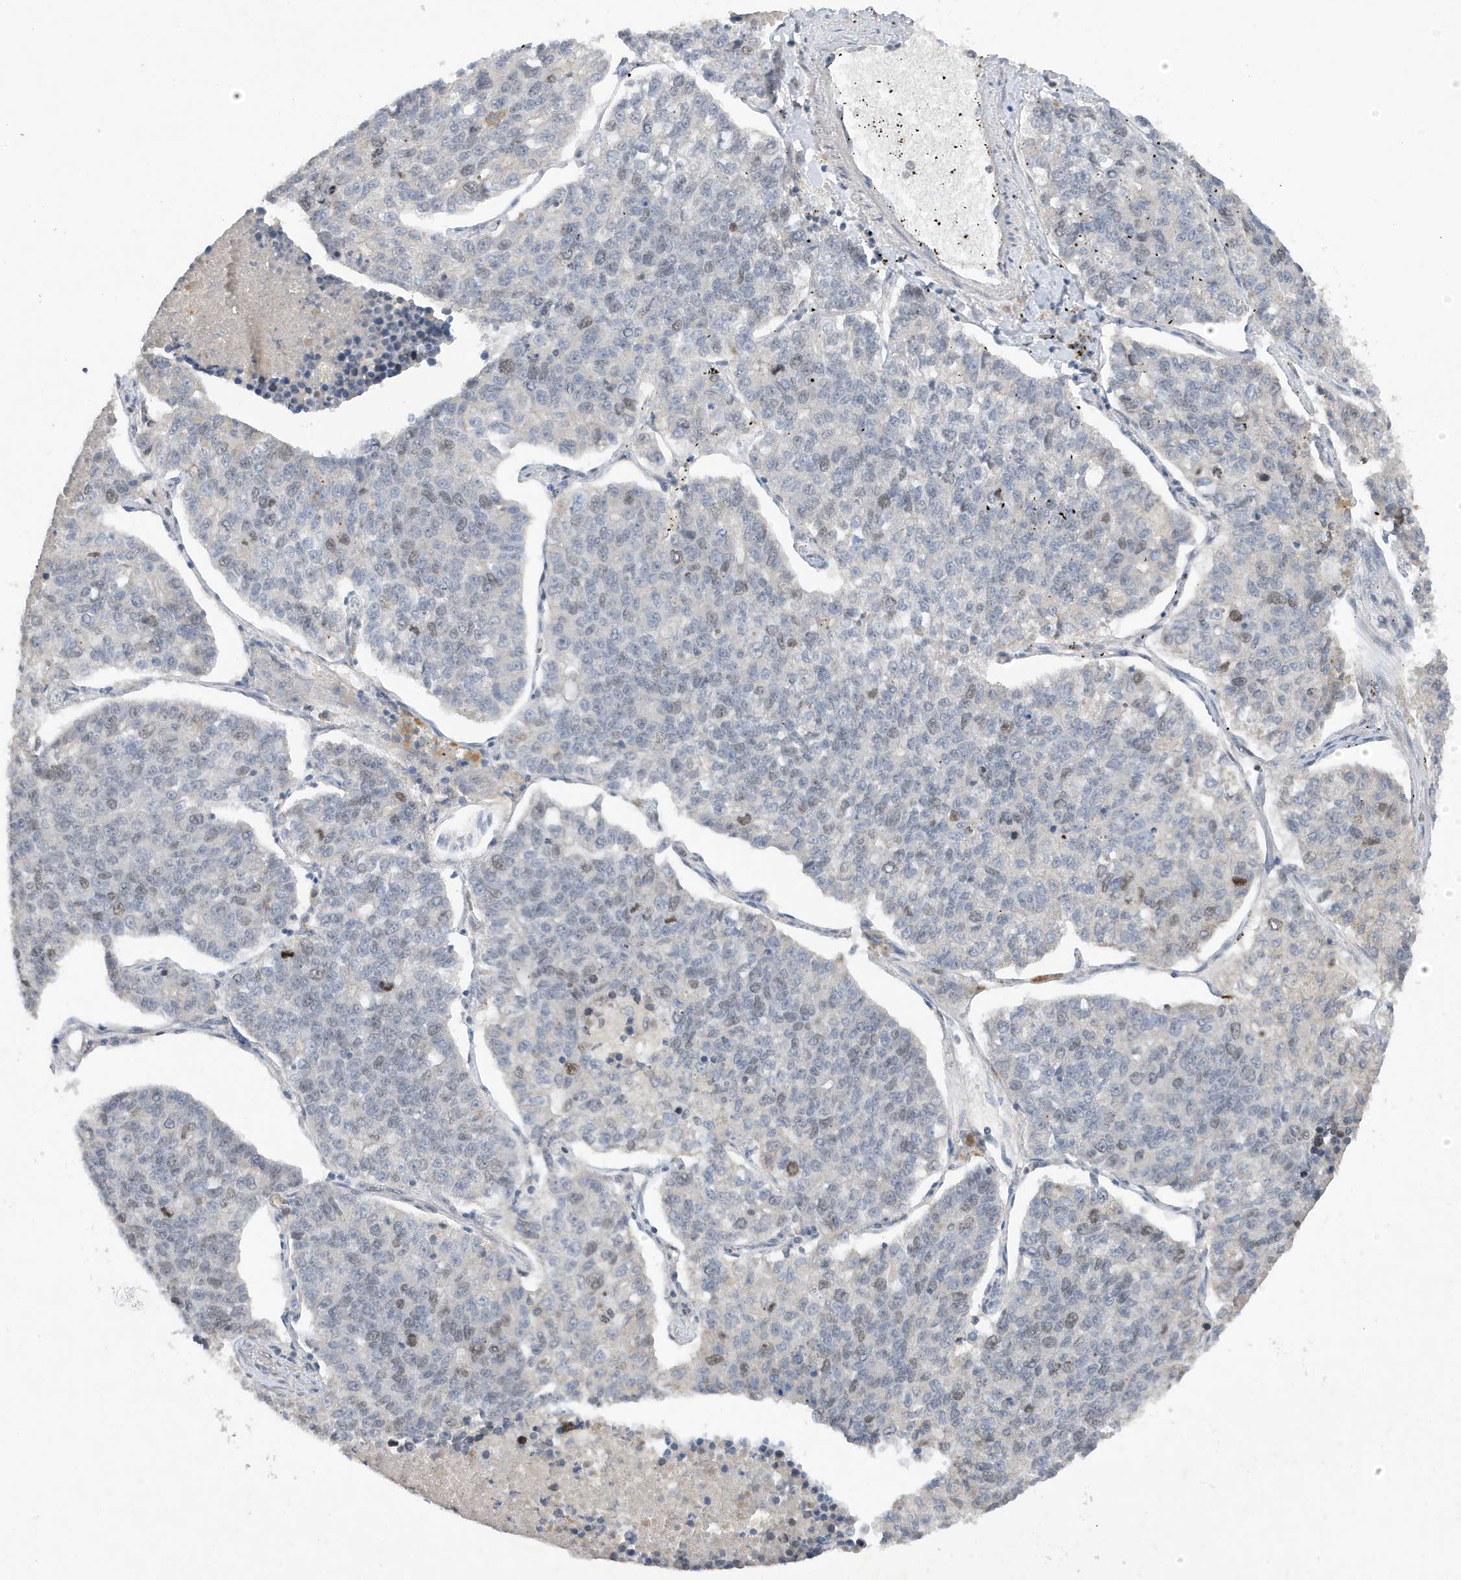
{"staining": {"intensity": "weak", "quantity": "<25%", "location": "nuclear"}, "tissue": "lung cancer", "cell_type": "Tumor cells", "image_type": "cancer", "snomed": [{"axis": "morphology", "description": "Adenocarcinoma, NOS"}, {"axis": "topography", "description": "Lung"}], "caption": "Lung cancer (adenocarcinoma) was stained to show a protein in brown. There is no significant staining in tumor cells. Brightfield microscopy of immunohistochemistry stained with DAB (brown) and hematoxylin (blue), captured at high magnification.", "gene": "MAST3", "patient": {"sex": "male", "age": 49}}